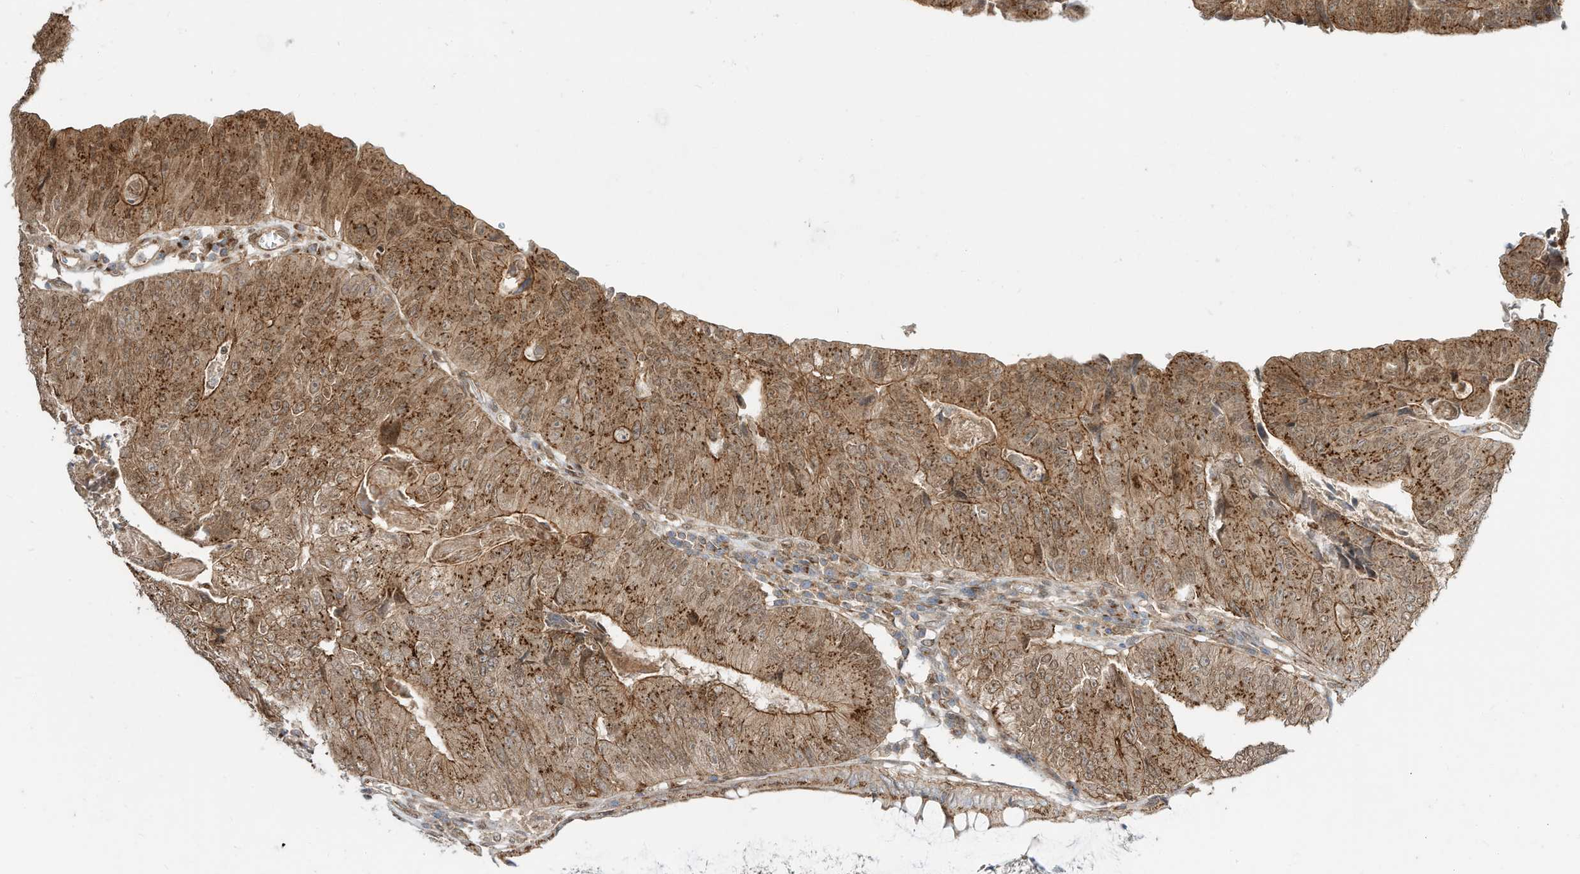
{"staining": {"intensity": "moderate", "quantity": ">75%", "location": "cytoplasmic/membranous"}, "tissue": "colorectal cancer", "cell_type": "Tumor cells", "image_type": "cancer", "snomed": [{"axis": "morphology", "description": "Adenocarcinoma, NOS"}, {"axis": "topography", "description": "Colon"}], "caption": "This image demonstrates immunohistochemistry (IHC) staining of human adenocarcinoma (colorectal), with medium moderate cytoplasmic/membranous staining in approximately >75% of tumor cells.", "gene": "CUX1", "patient": {"sex": "female", "age": 67}}